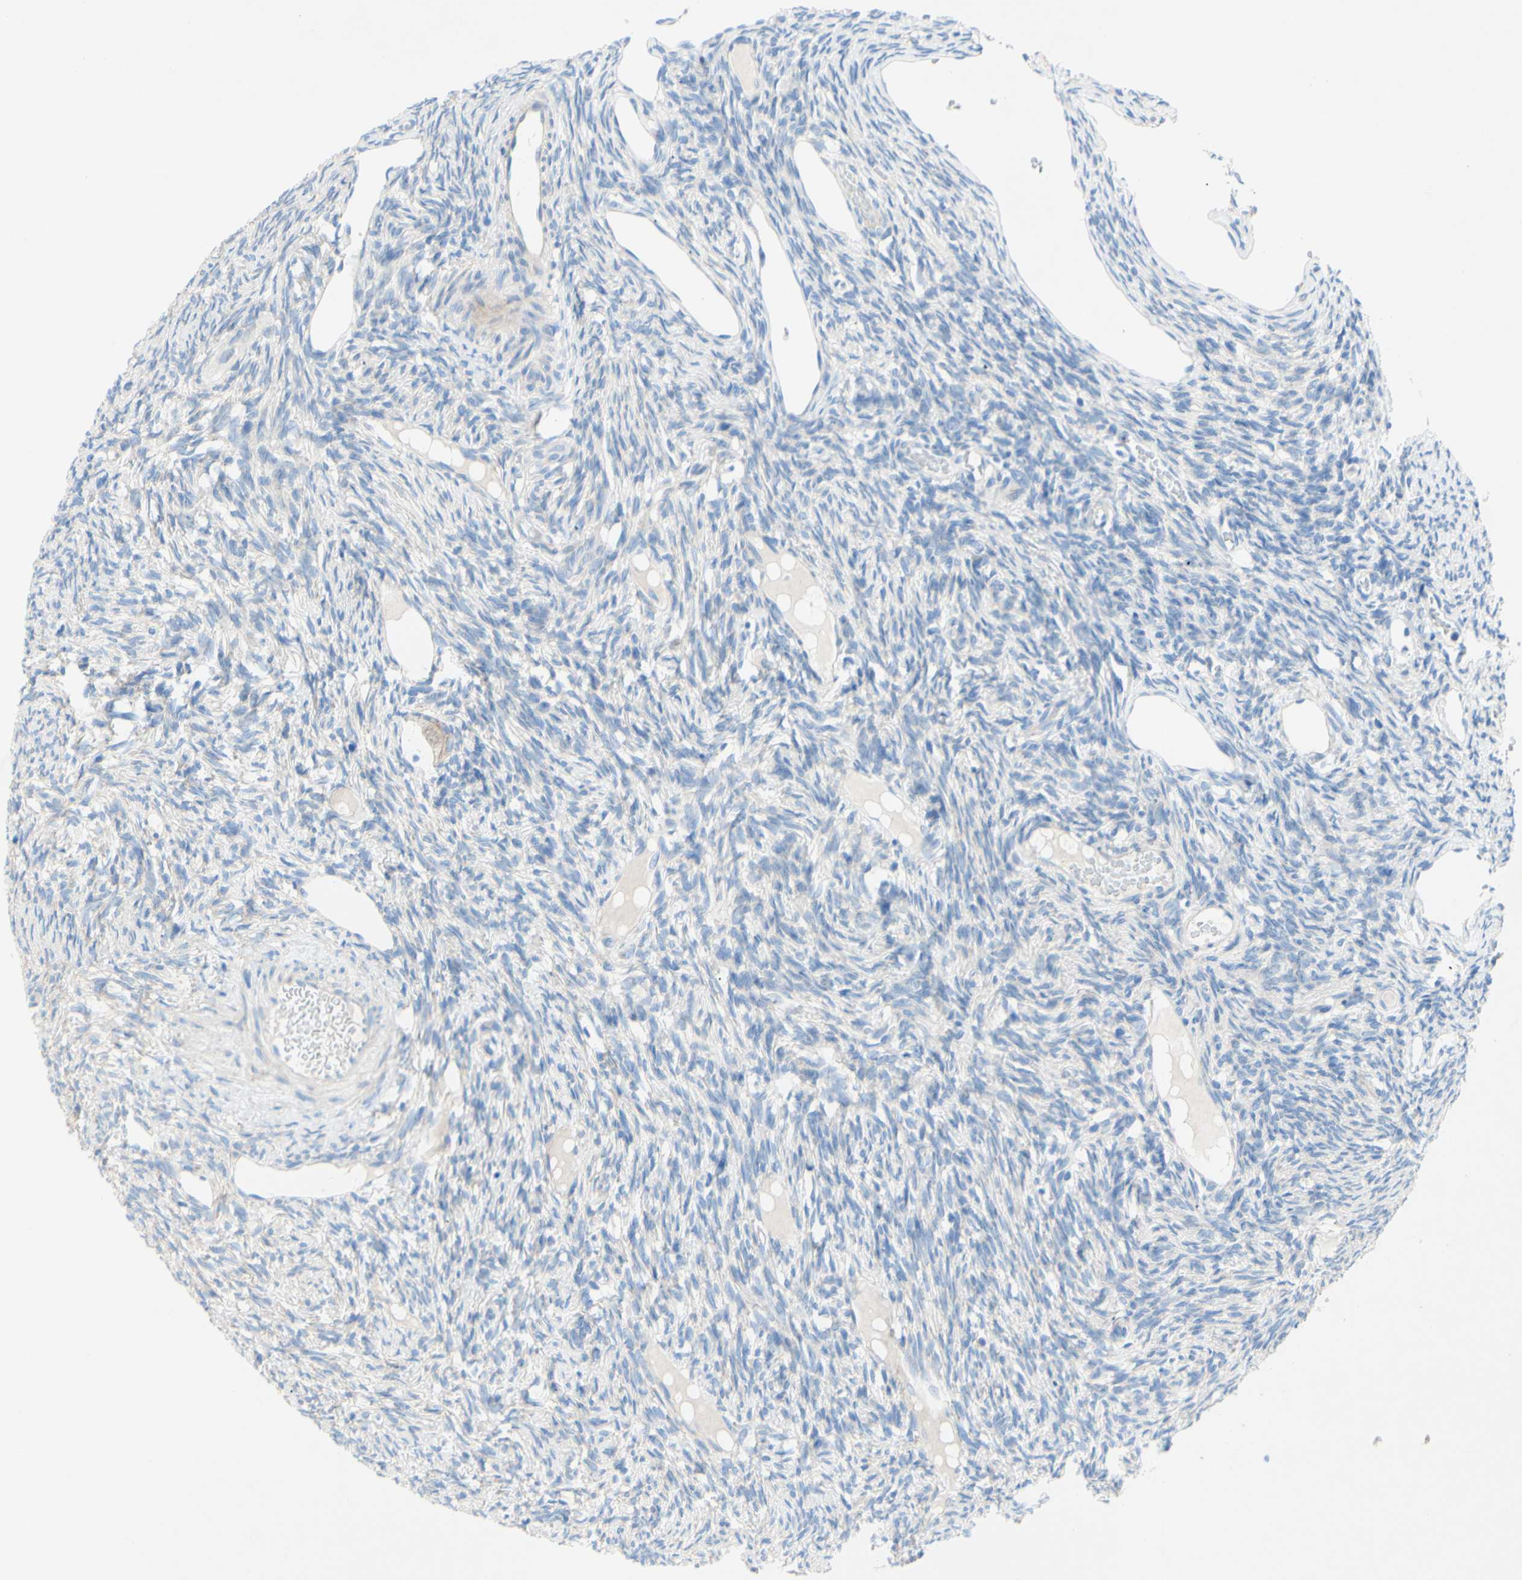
{"staining": {"intensity": "negative", "quantity": "none", "location": "none"}, "tissue": "ovary", "cell_type": "Ovarian stroma cells", "image_type": "normal", "snomed": [{"axis": "morphology", "description": "Normal tissue, NOS"}, {"axis": "topography", "description": "Ovary"}], "caption": "Human ovary stained for a protein using IHC shows no staining in ovarian stroma cells.", "gene": "TMIGD2", "patient": {"sex": "female", "age": 33}}